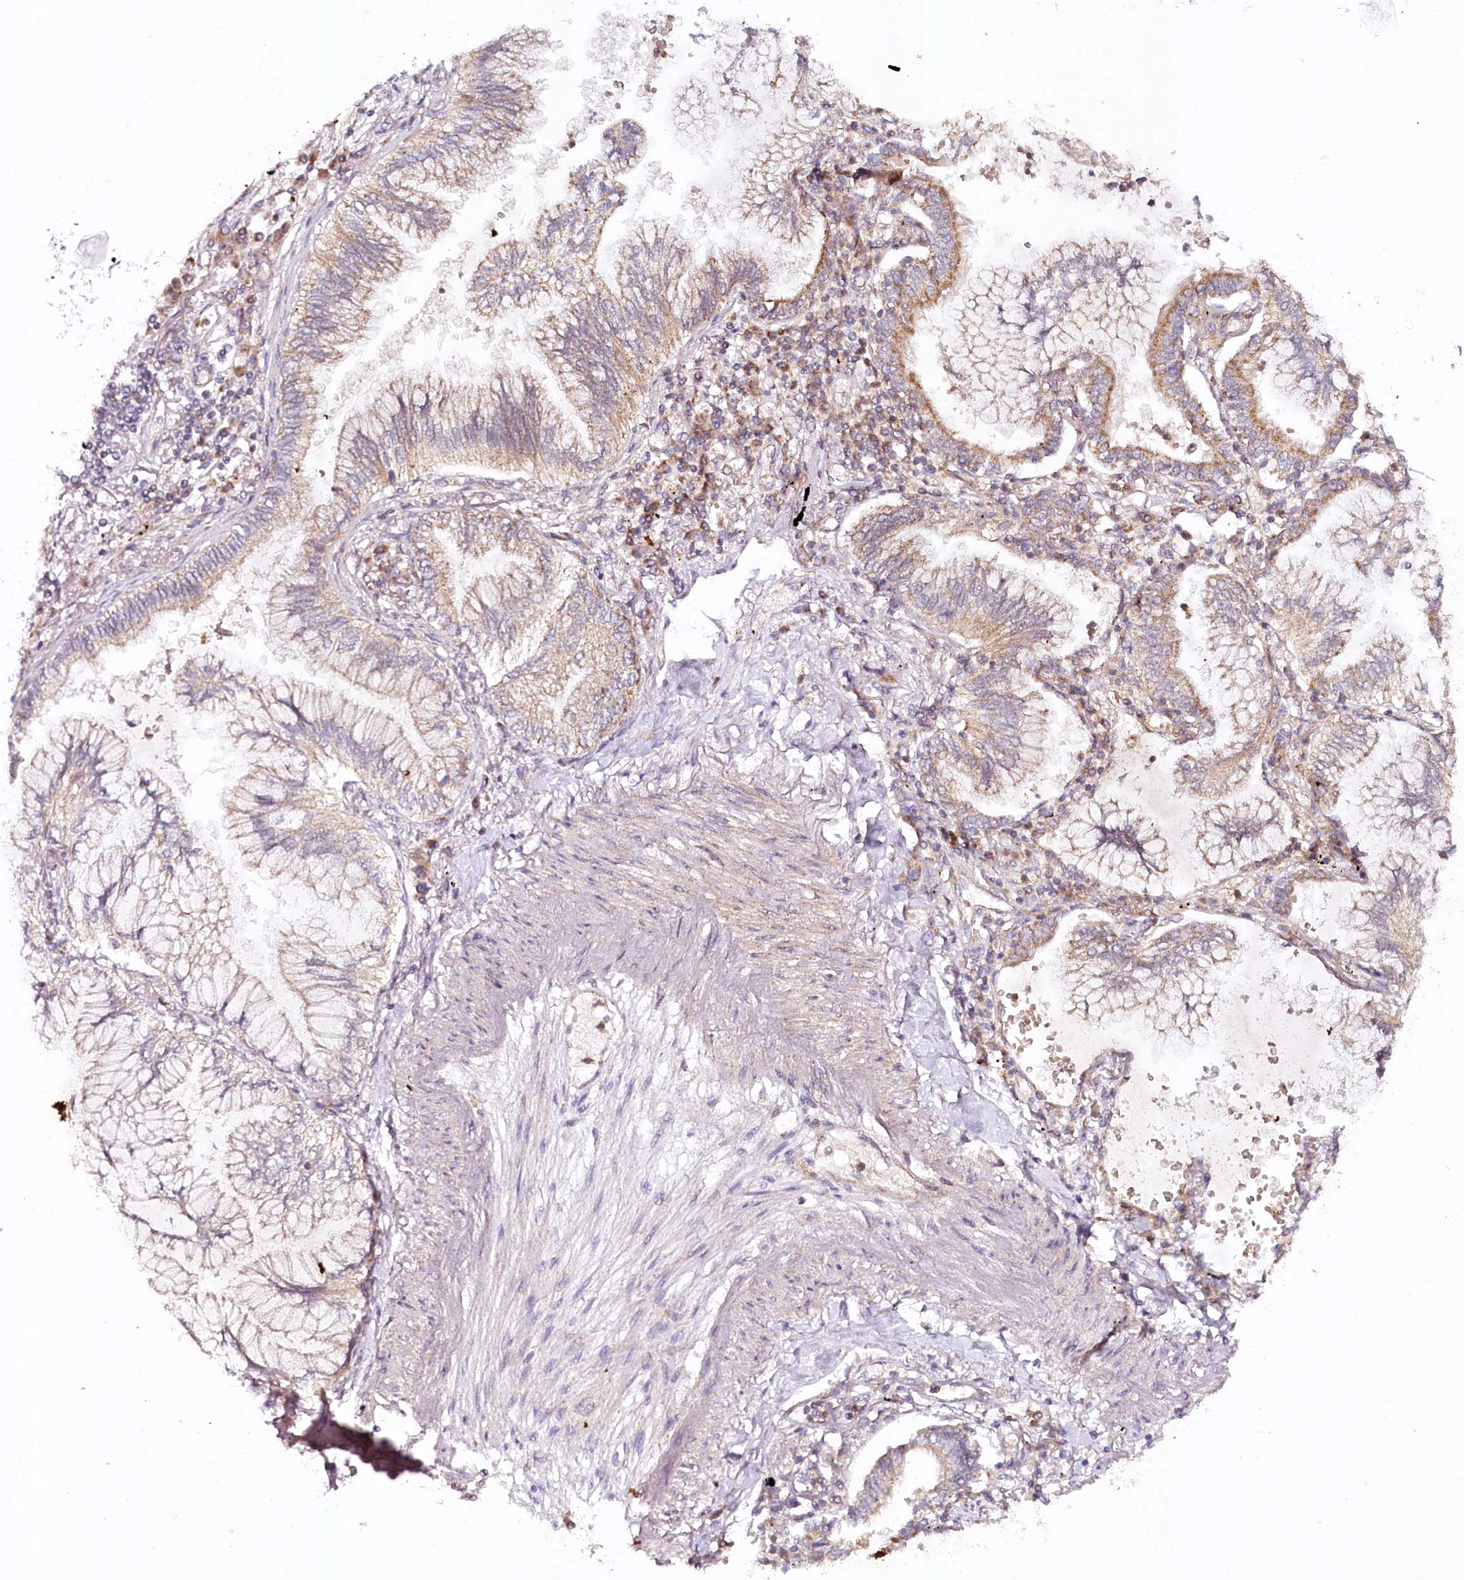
{"staining": {"intensity": "moderate", "quantity": "25%-75%", "location": "cytoplasmic/membranous"}, "tissue": "lung cancer", "cell_type": "Tumor cells", "image_type": "cancer", "snomed": [{"axis": "morphology", "description": "Adenocarcinoma, NOS"}, {"axis": "topography", "description": "Lung"}], "caption": "An immunohistochemistry (IHC) micrograph of tumor tissue is shown. Protein staining in brown shows moderate cytoplasmic/membranous positivity in lung cancer (adenocarcinoma) within tumor cells.", "gene": "MMP25", "patient": {"sex": "female", "age": 70}}